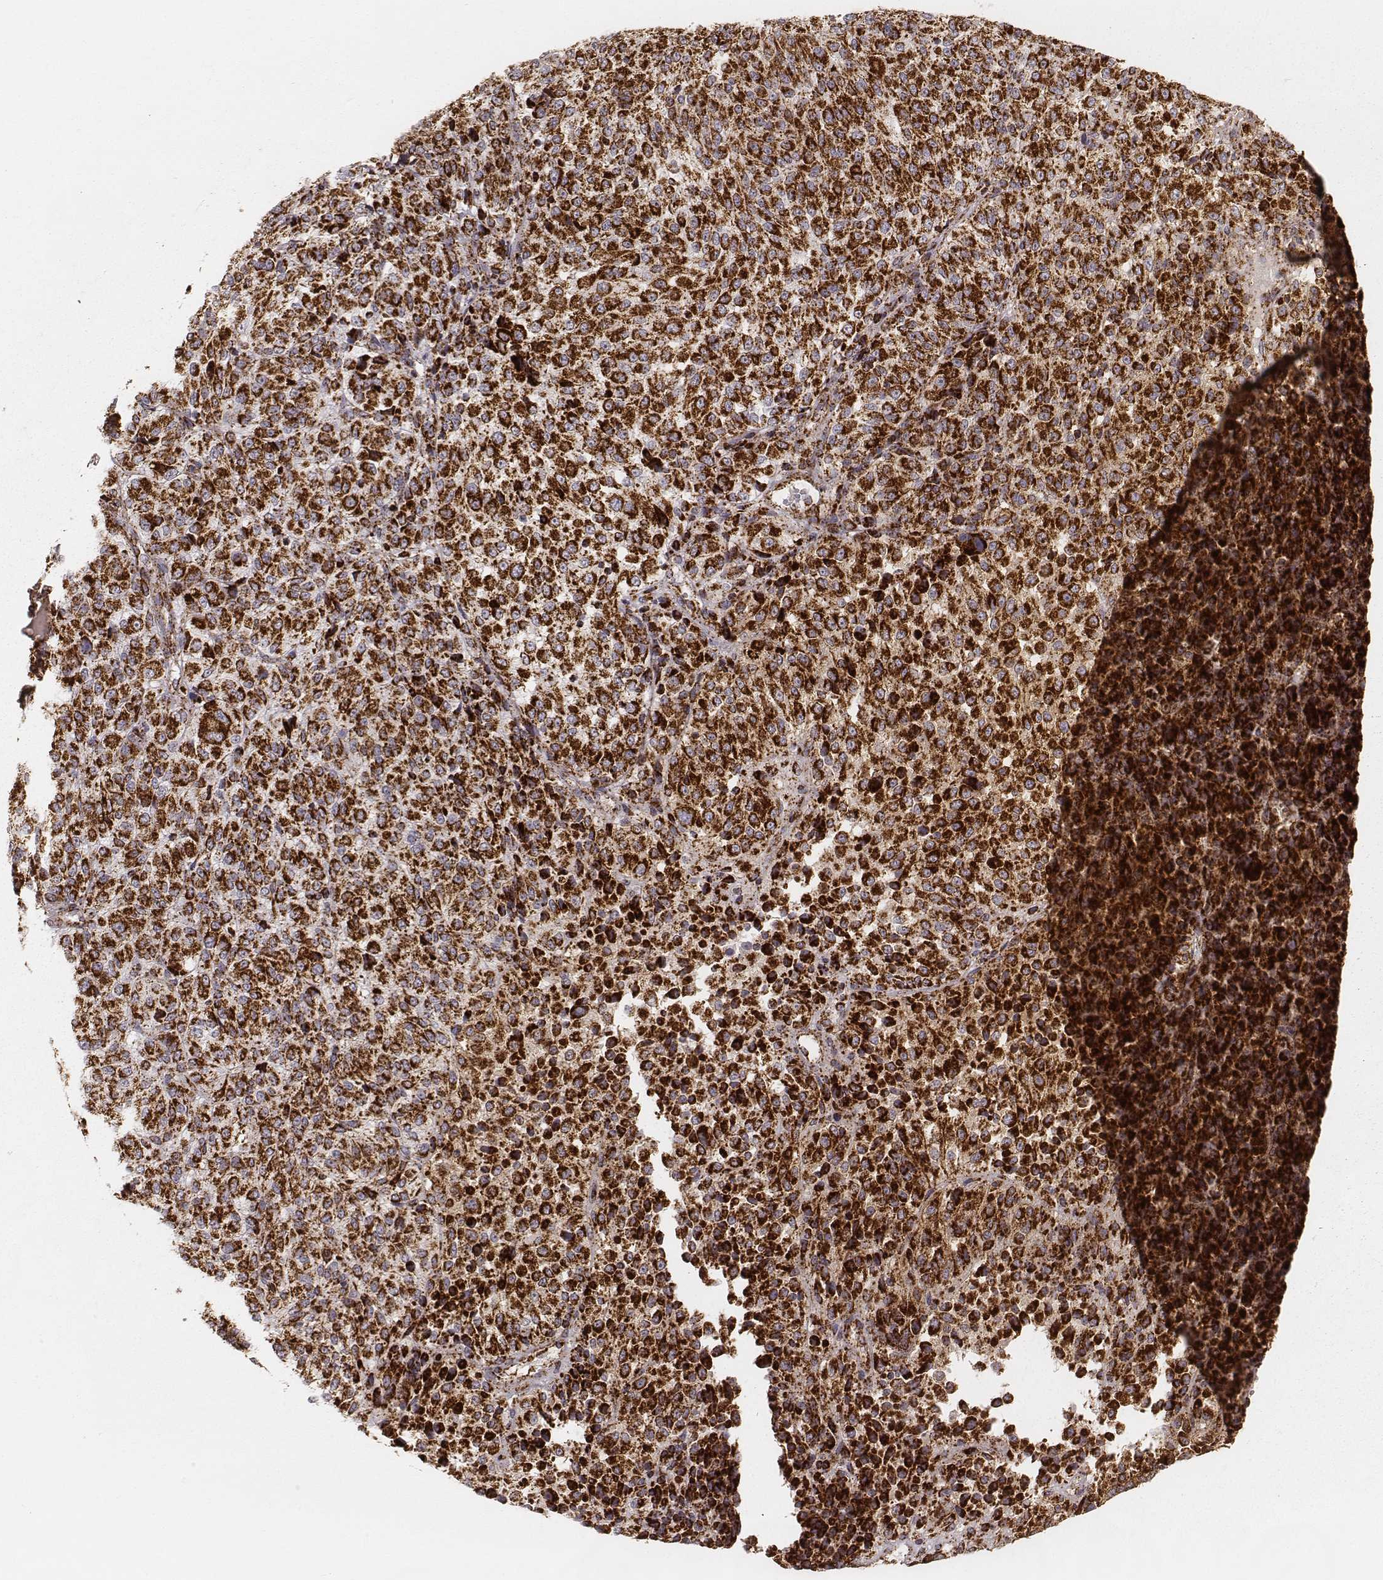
{"staining": {"intensity": "strong", "quantity": ">75%", "location": "cytoplasmic/membranous"}, "tissue": "melanoma", "cell_type": "Tumor cells", "image_type": "cancer", "snomed": [{"axis": "morphology", "description": "Malignant melanoma, Metastatic site"}, {"axis": "topography", "description": "Brain"}], "caption": "Human melanoma stained with a protein marker displays strong staining in tumor cells.", "gene": "CS", "patient": {"sex": "female", "age": 56}}